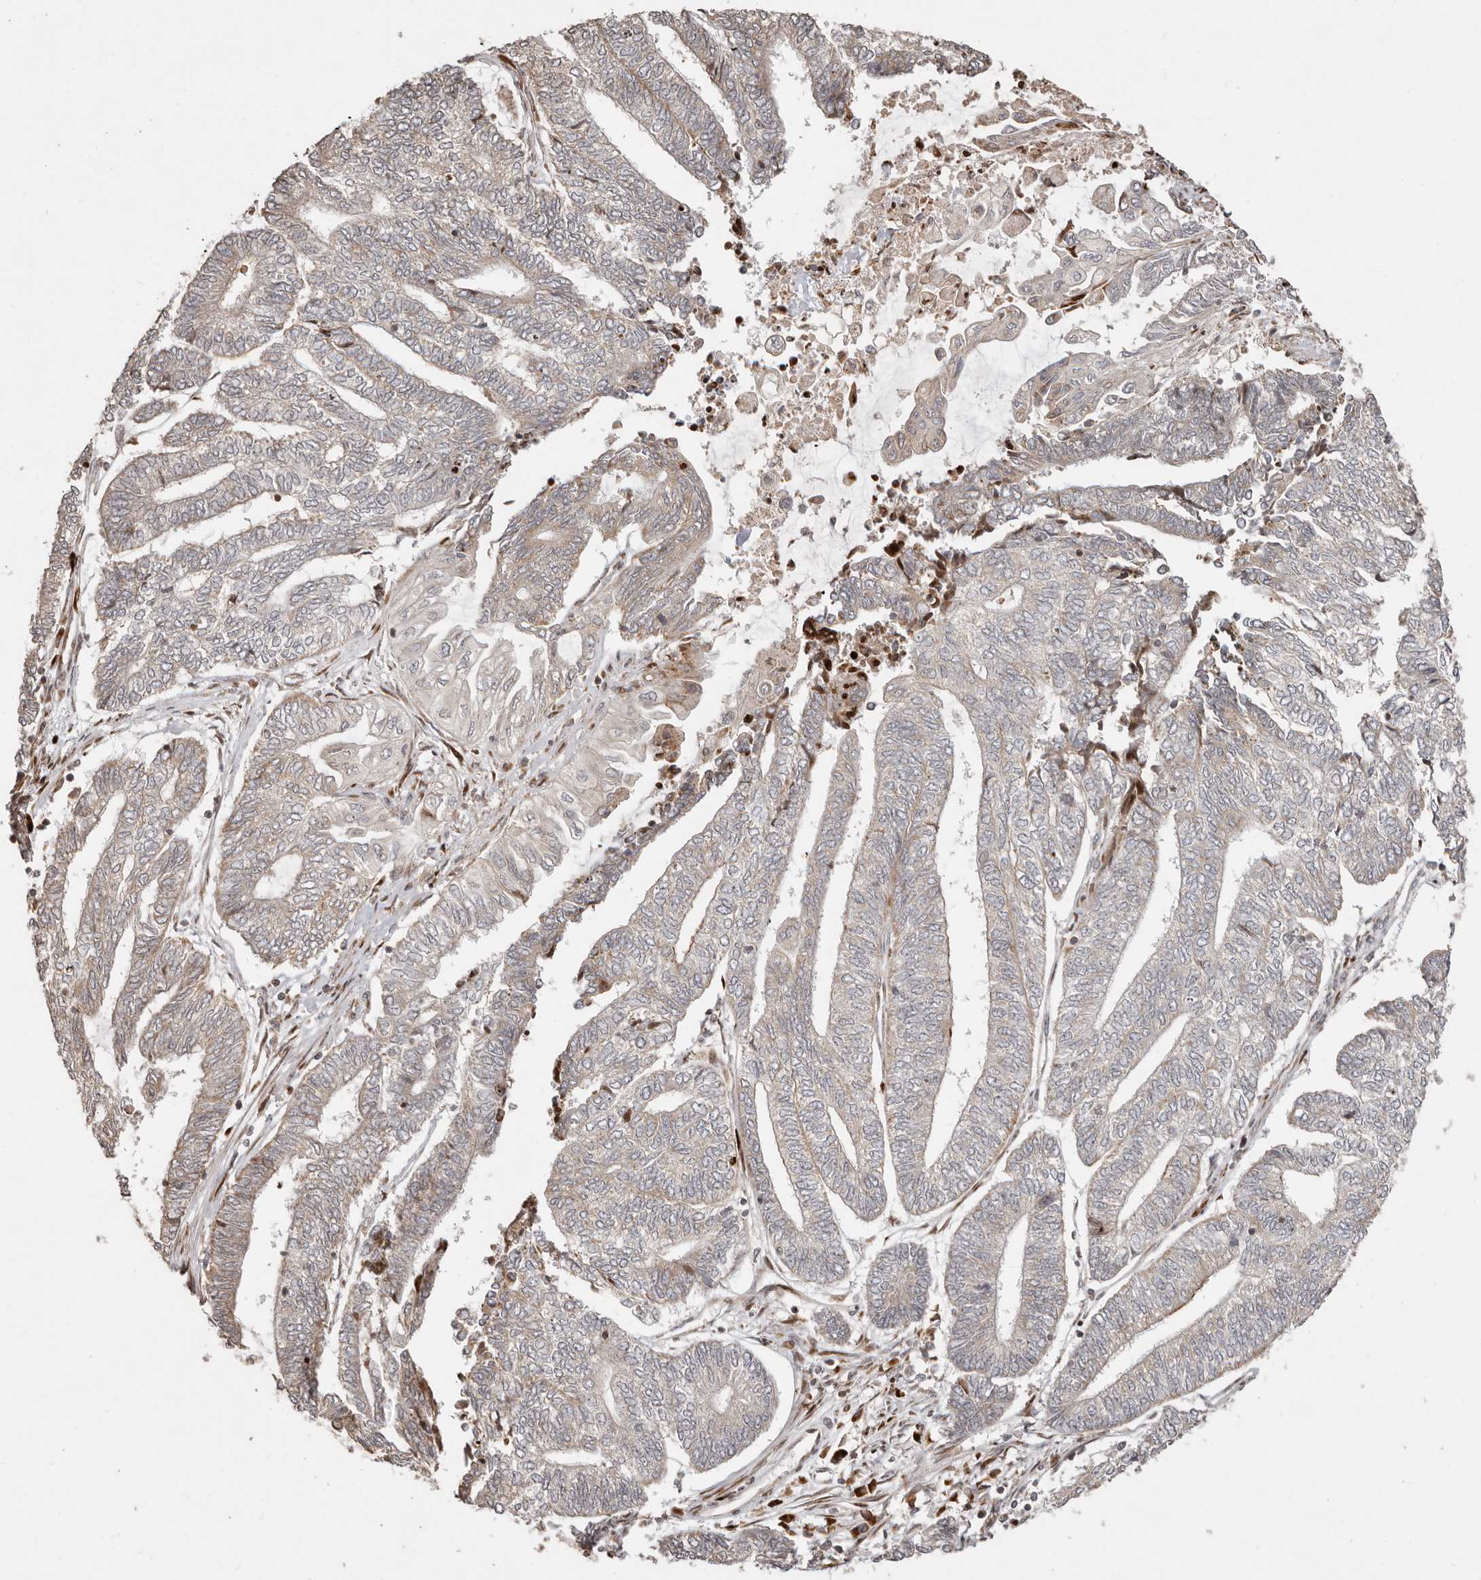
{"staining": {"intensity": "negative", "quantity": "none", "location": "none"}, "tissue": "endometrial cancer", "cell_type": "Tumor cells", "image_type": "cancer", "snomed": [{"axis": "morphology", "description": "Adenocarcinoma, NOS"}, {"axis": "topography", "description": "Uterus"}, {"axis": "topography", "description": "Endometrium"}], "caption": "DAB (3,3'-diaminobenzidine) immunohistochemical staining of human endometrial adenocarcinoma shows no significant expression in tumor cells.", "gene": "TRIM4", "patient": {"sex": "female", "age": 70}}